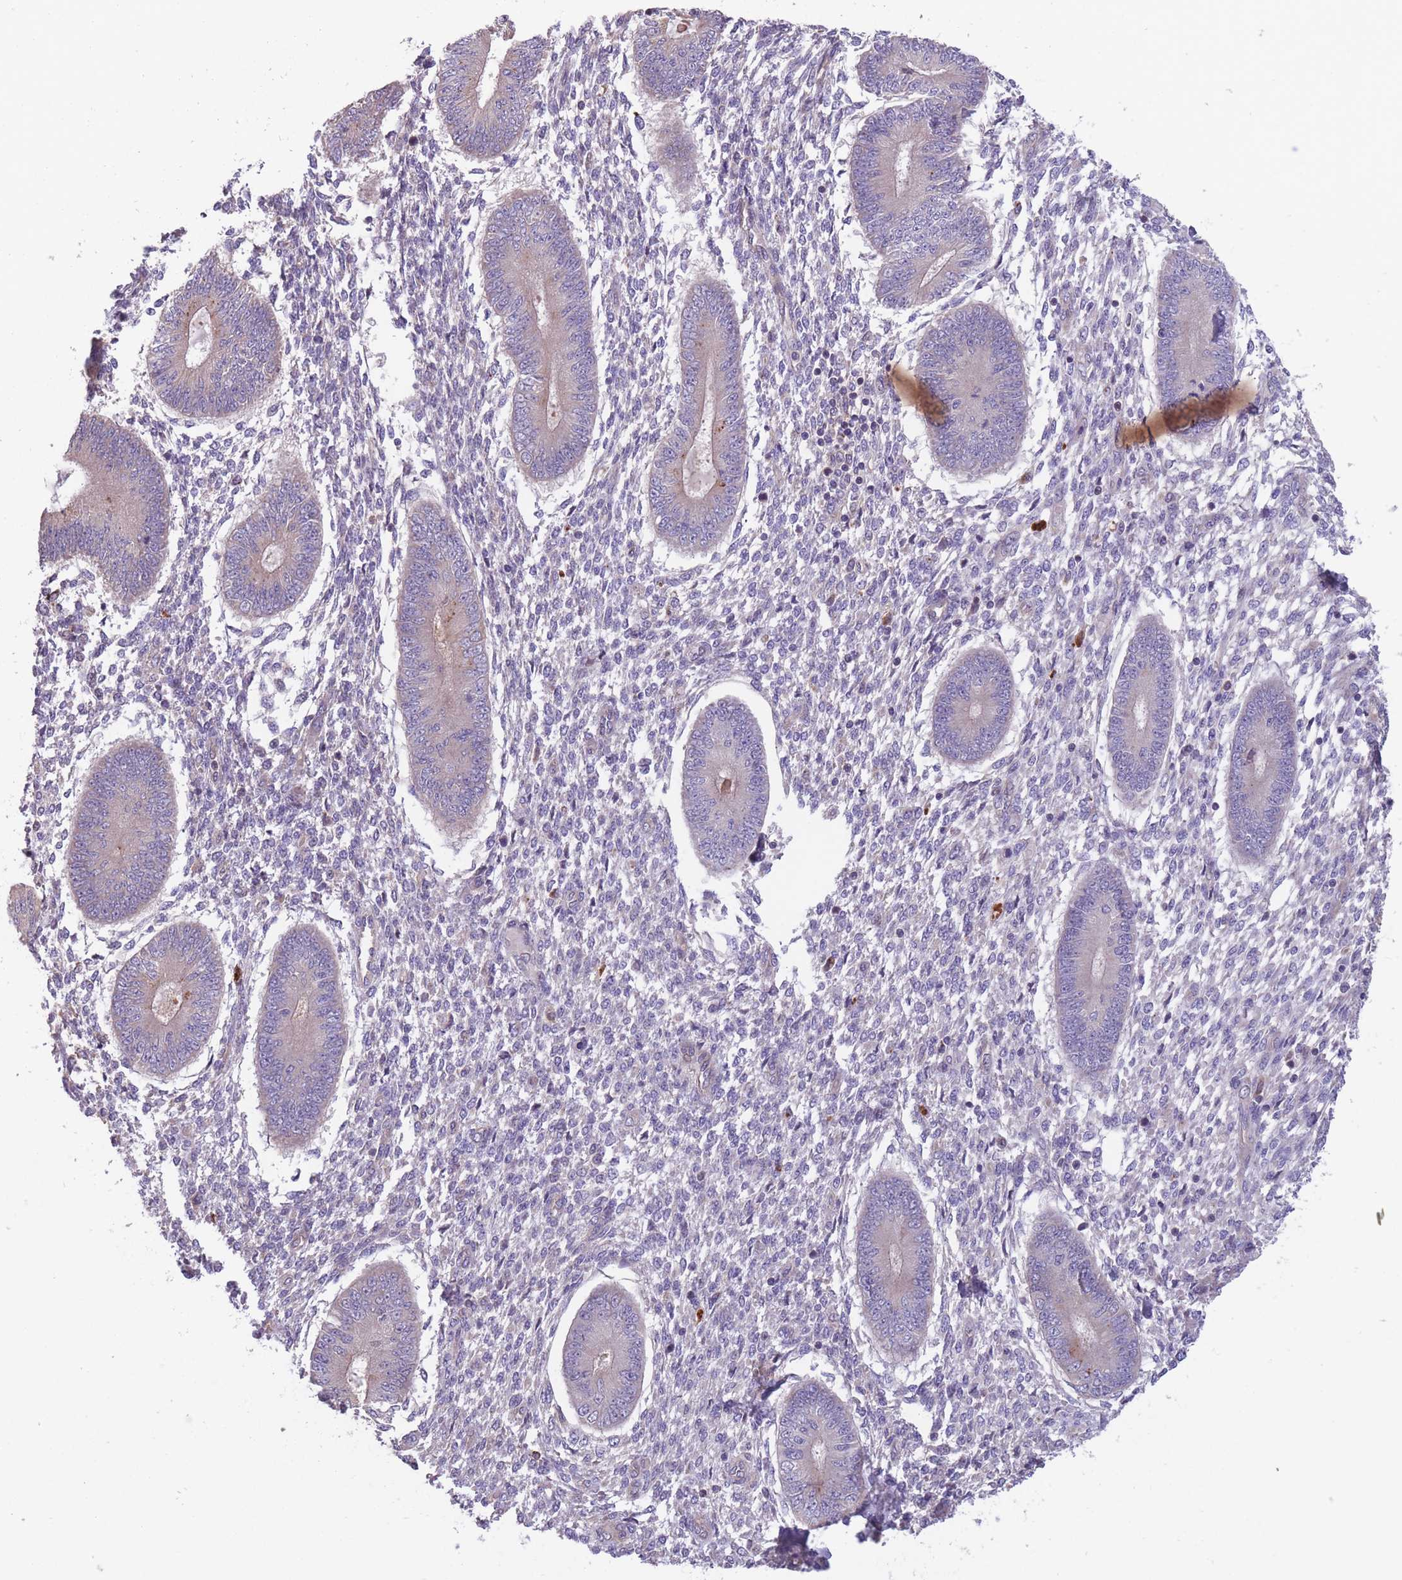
{"staining": {"intensity": "negative", "quantity": "none", "location": "none"}, "tissue": "endometrium", "cell_type": "Cells in endometrial stroma", "image_type": "normal", "snomed": [{"axis": "morphology", "description": "Normal tissue, NOS"}, {"axis": "topography", "description": "Endometrium"}], "caption": "Cells in endometrial stroma show no significant positivity in benign endometrium. The staining was performed using DAB to visualize the protein expression in brown, while the nuclei were stained in blue with hematoxylin (Magnification: 20x).", "gene": "ITPKC", "patient": {"sex": "female", "age": 49}}